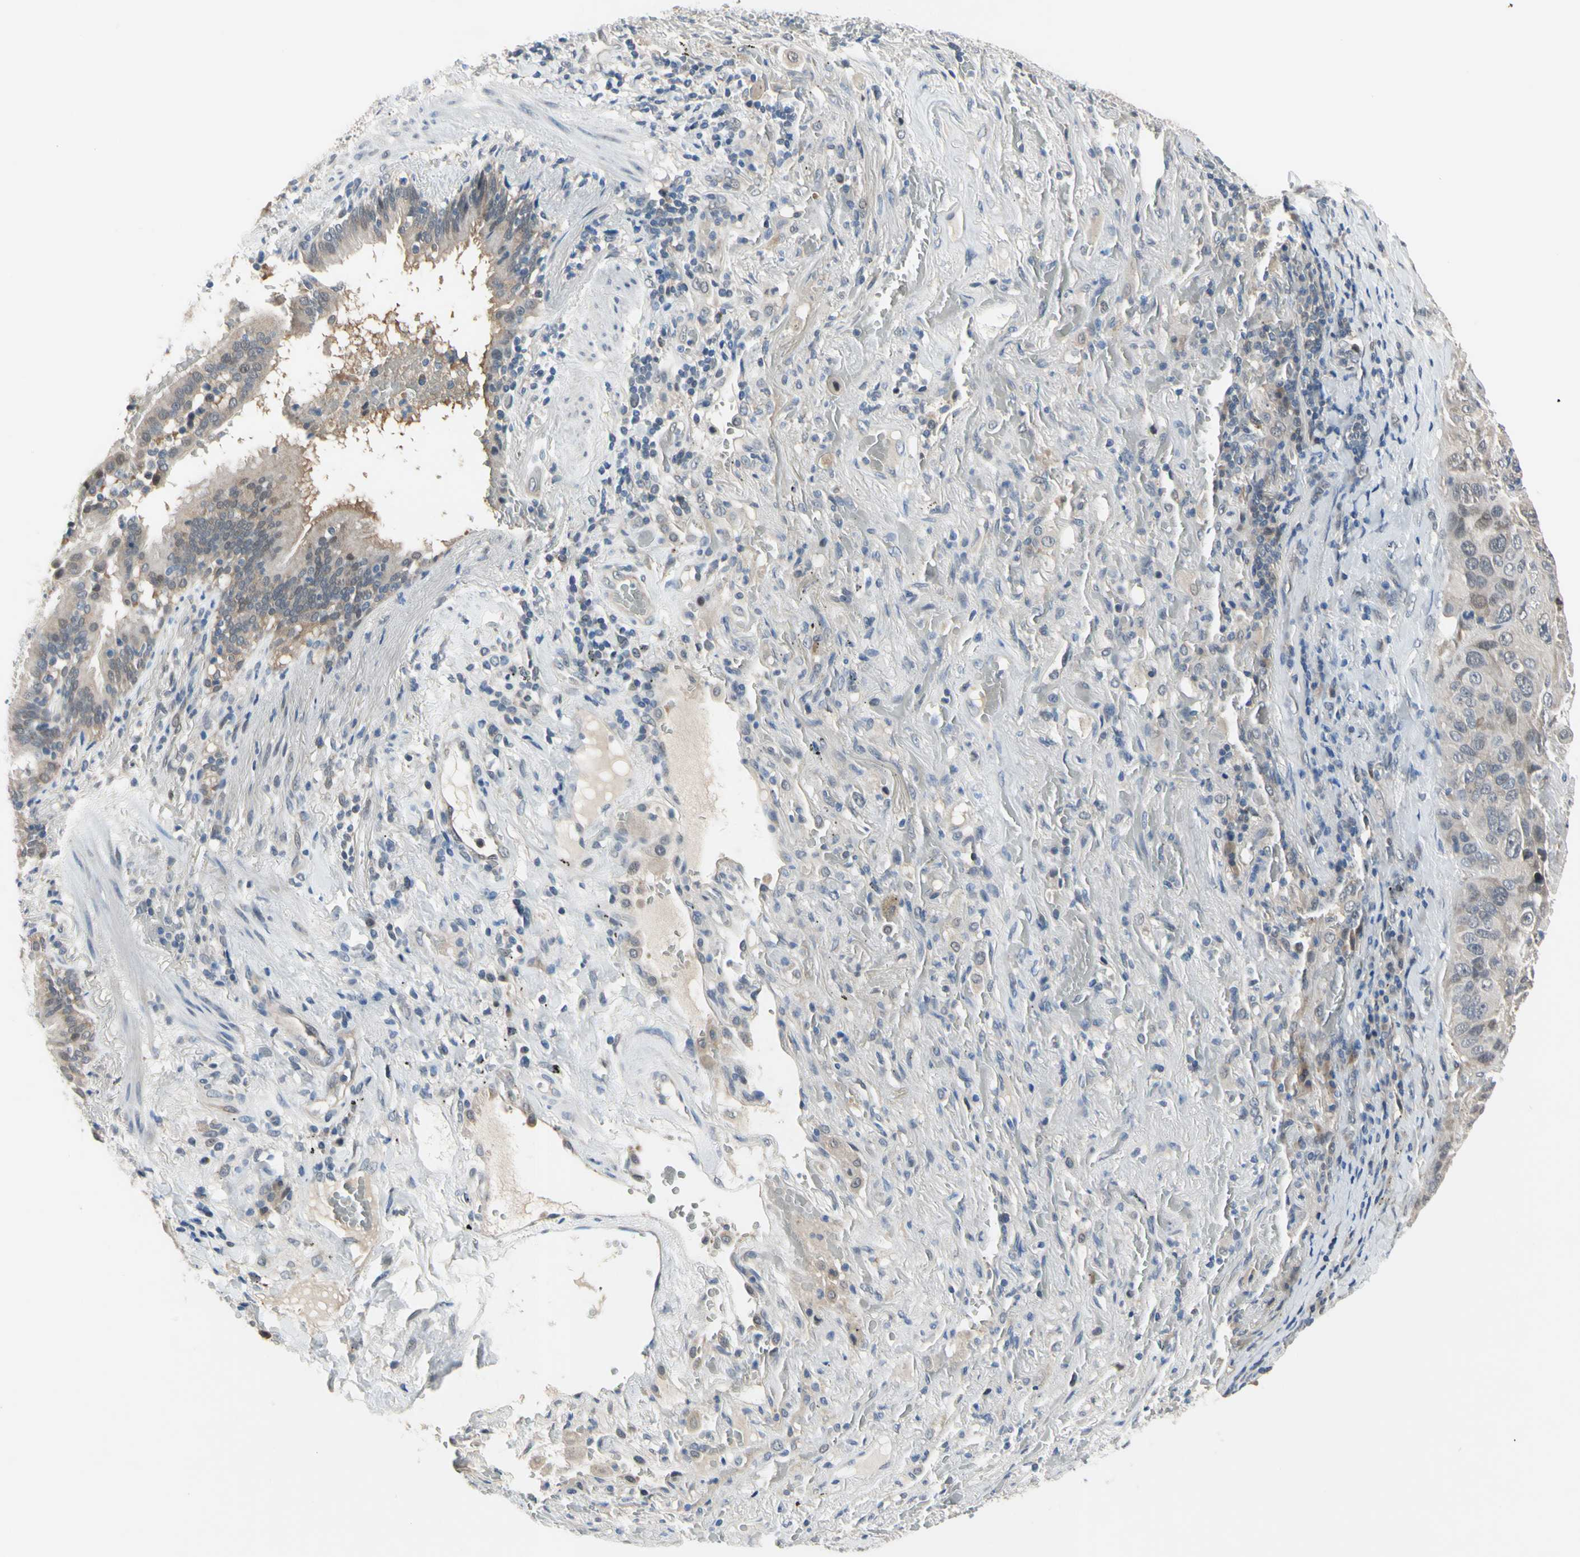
{"staining": {"intensity": "negative", "quantity": "none", "location": "none"}, "tissue": "lung cancer", "cell_type": "Tumor cells", "image_type": "cancer", "snomed": [{"axis": "morphology", "description": "Squamous cell carcinoma, NOS"}, {"axis": "topography", "description": "Lung"}], "caption": "Tumor cells show no significant protein staining in lung squamous cell carcinoma. (DAB (3,3'-diaminobenzidine) immunohistochemistry, high magnification).", "gene": "HSPA4", "patient": {"sex": "male", "age": 57}}